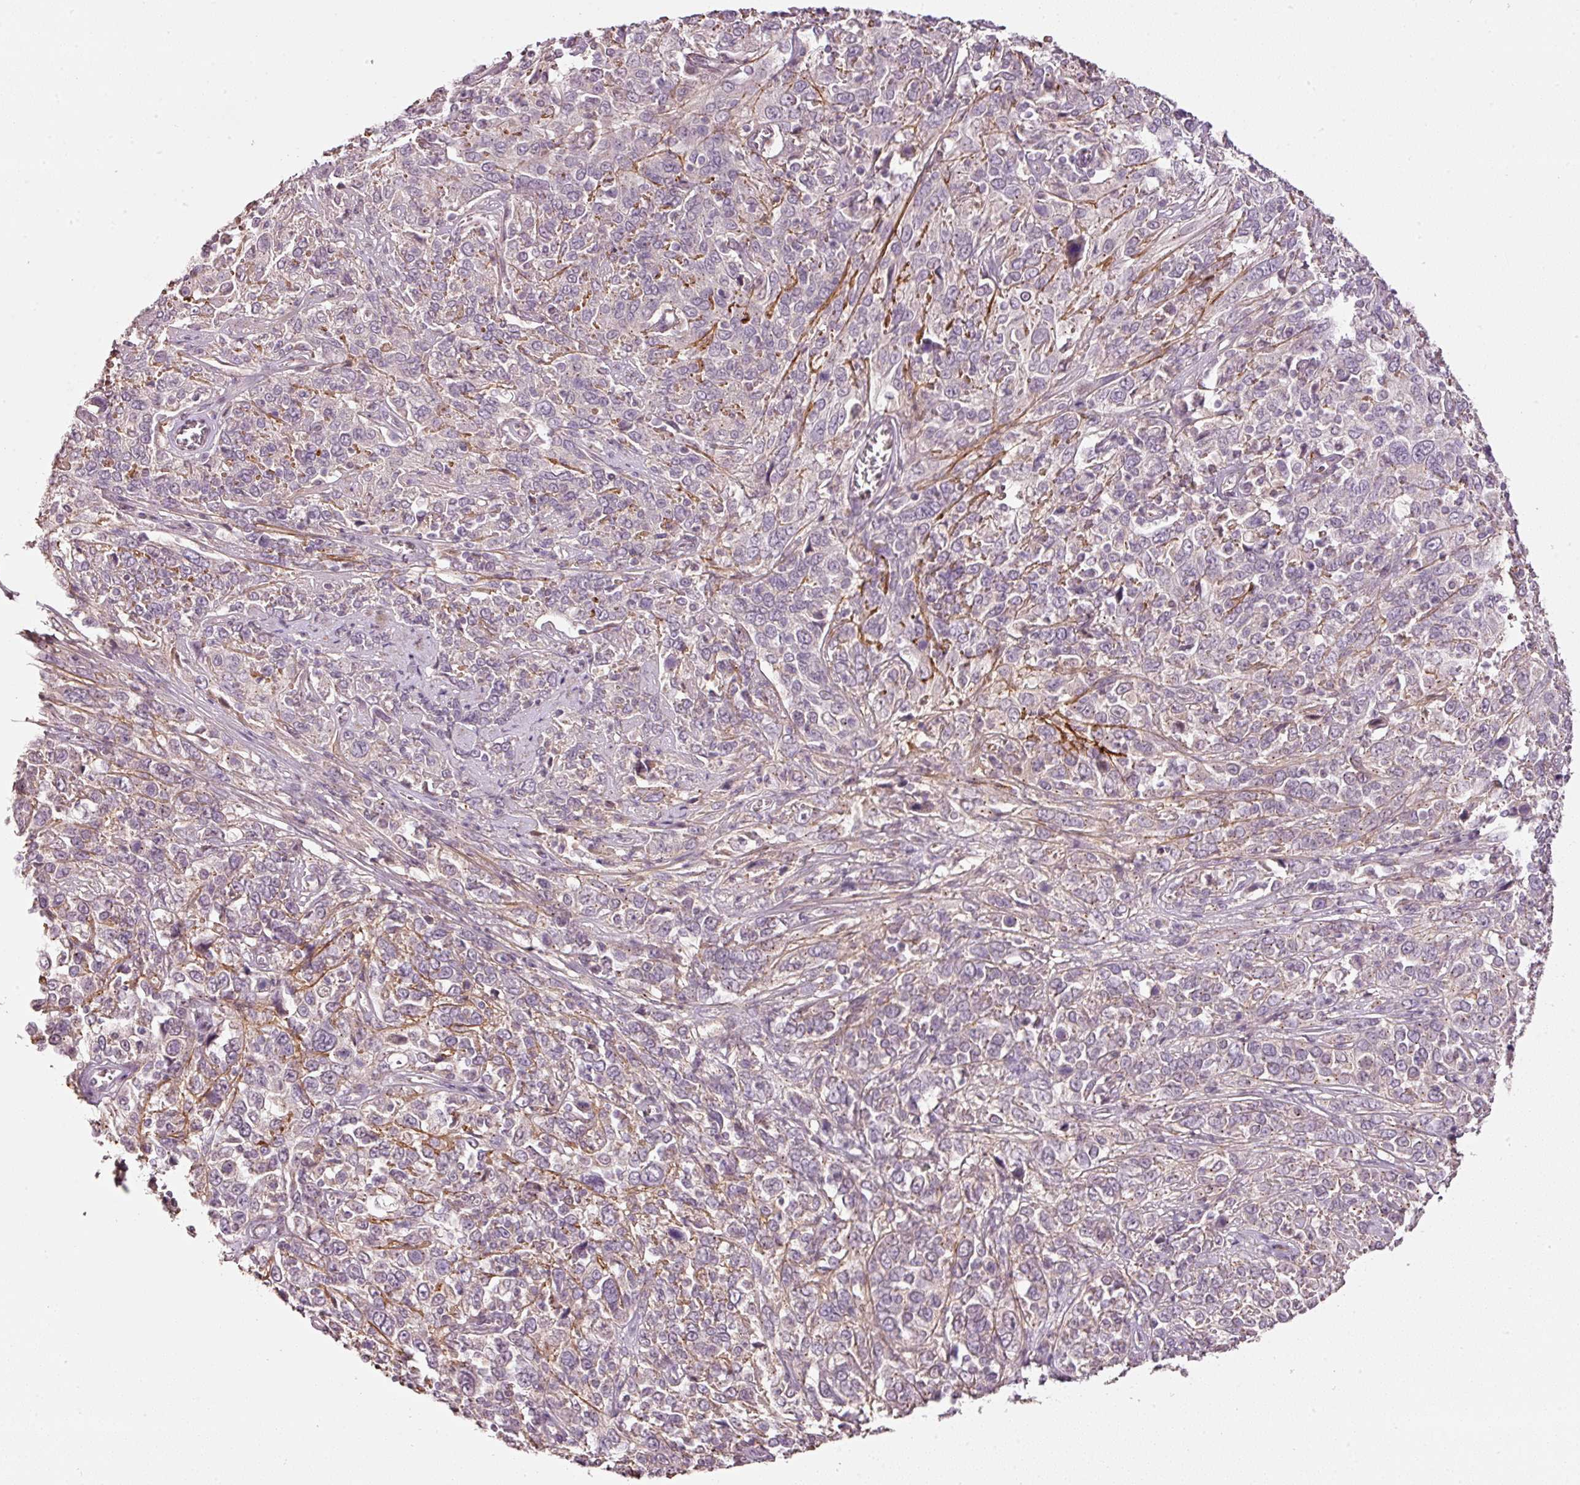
{"staining": {"intensity": "negative", "quantity": "none", "location": "none"}, "tissue": "cervical cancer", "cell_type": "Tumor cells", "image_type": "cancer", "snomed": [{"axis": "morphology", "description": "Squamous cell carcinoma, NOS"}, {"axis": "topography", "description": "Cervix"}], "caption": "An immunohistochemistry (IHC) histopathology image of squamous cell carcinoma (cervical) is shown. There is no staining in tumor cells of squamous cell carcinoma (cervical).", "gene": "TOB2", "patient": {"sex": "female", "age": 46}}